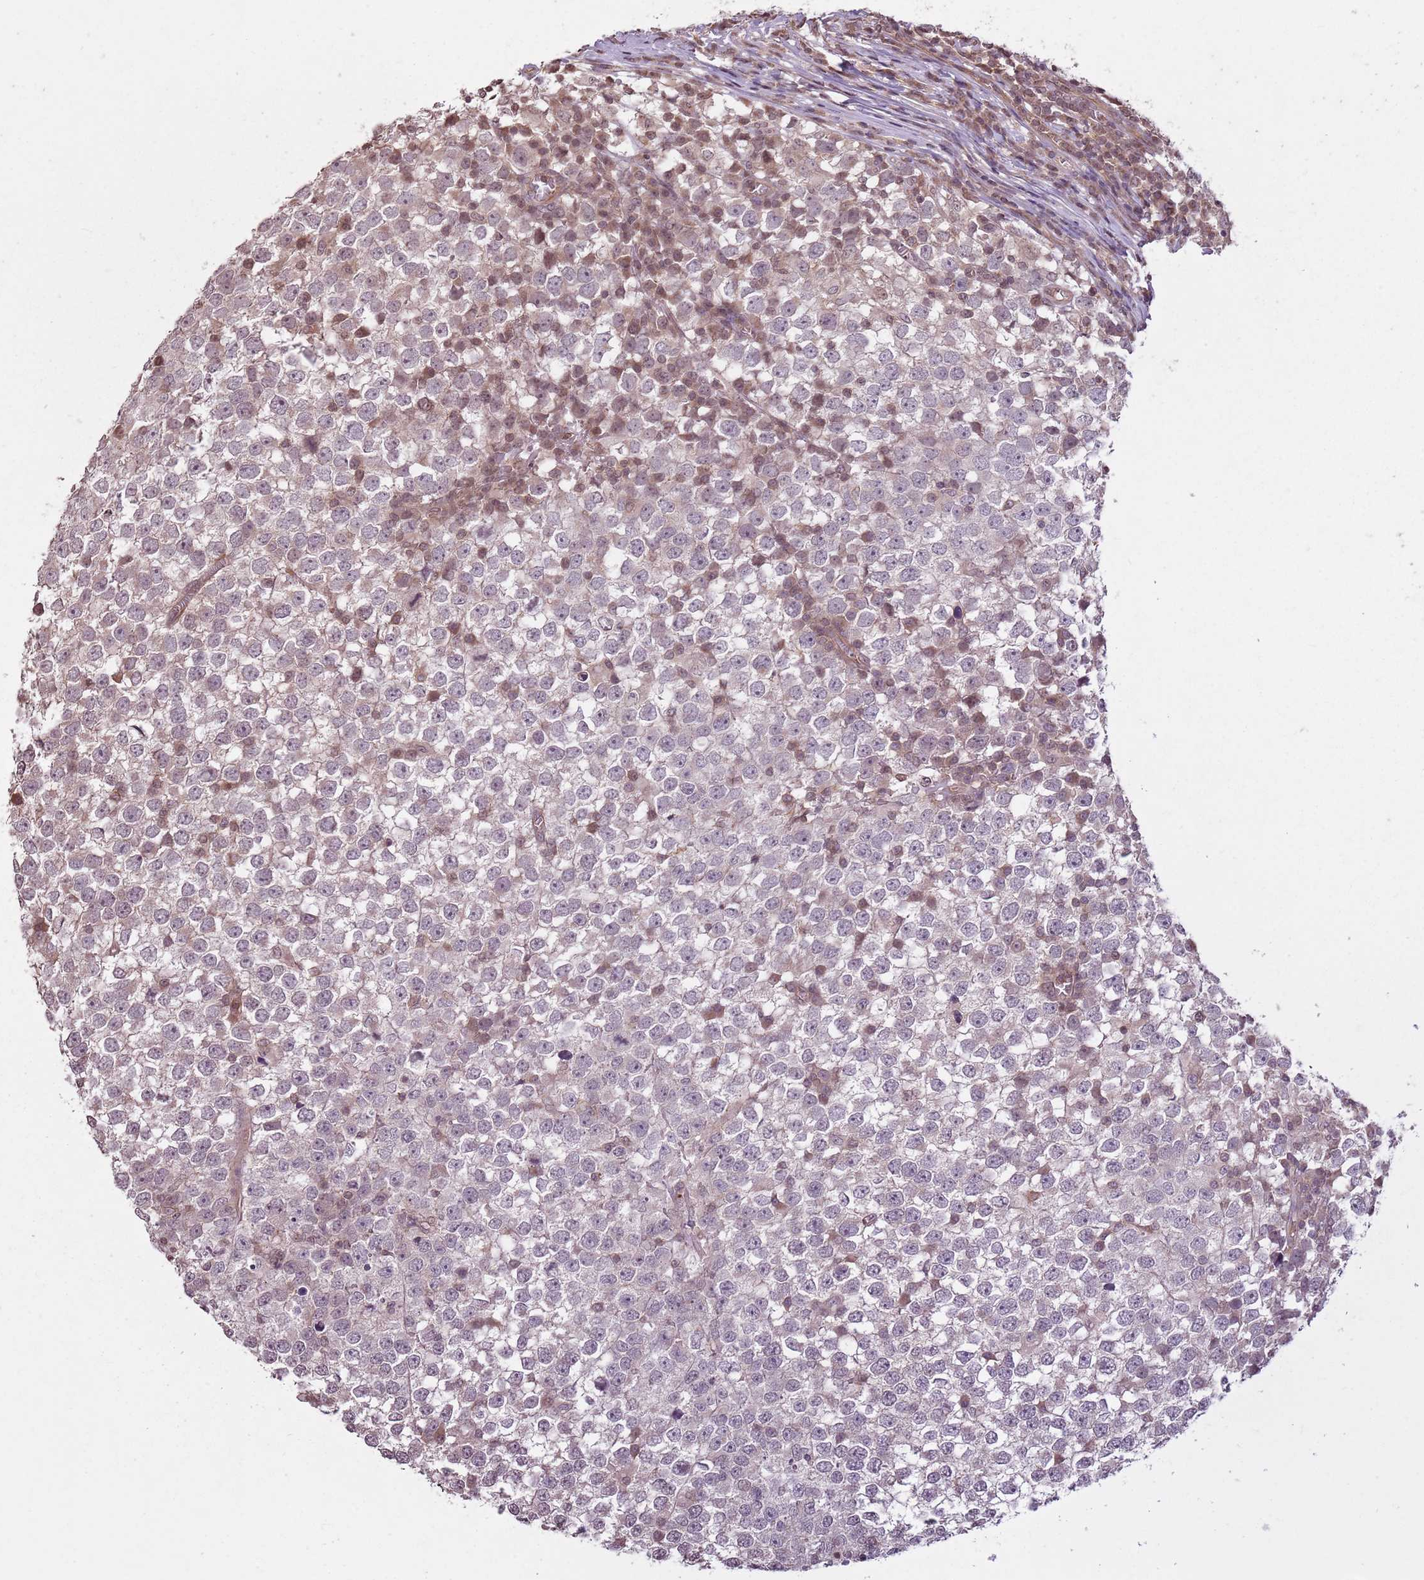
{"staining": {"intensity": "weak", "quantity": "<25%", "location": "cytoplasmic/membranous"}, "tissue": "testis cancer", "cell_type": "Tumor cells", "image_type": "cancer", "snomed": [{"axis": "morphology", "description": "Seminoma, NOS"}, {"axis": "topography", "description": "Testis"}], "caption": "Testis cancer (seminoma) was stained to show a protein in brown. There is no significant expression in tumor cells.", "gene": "CAPN9", "patient": {"sex": "male", "age": 65}}